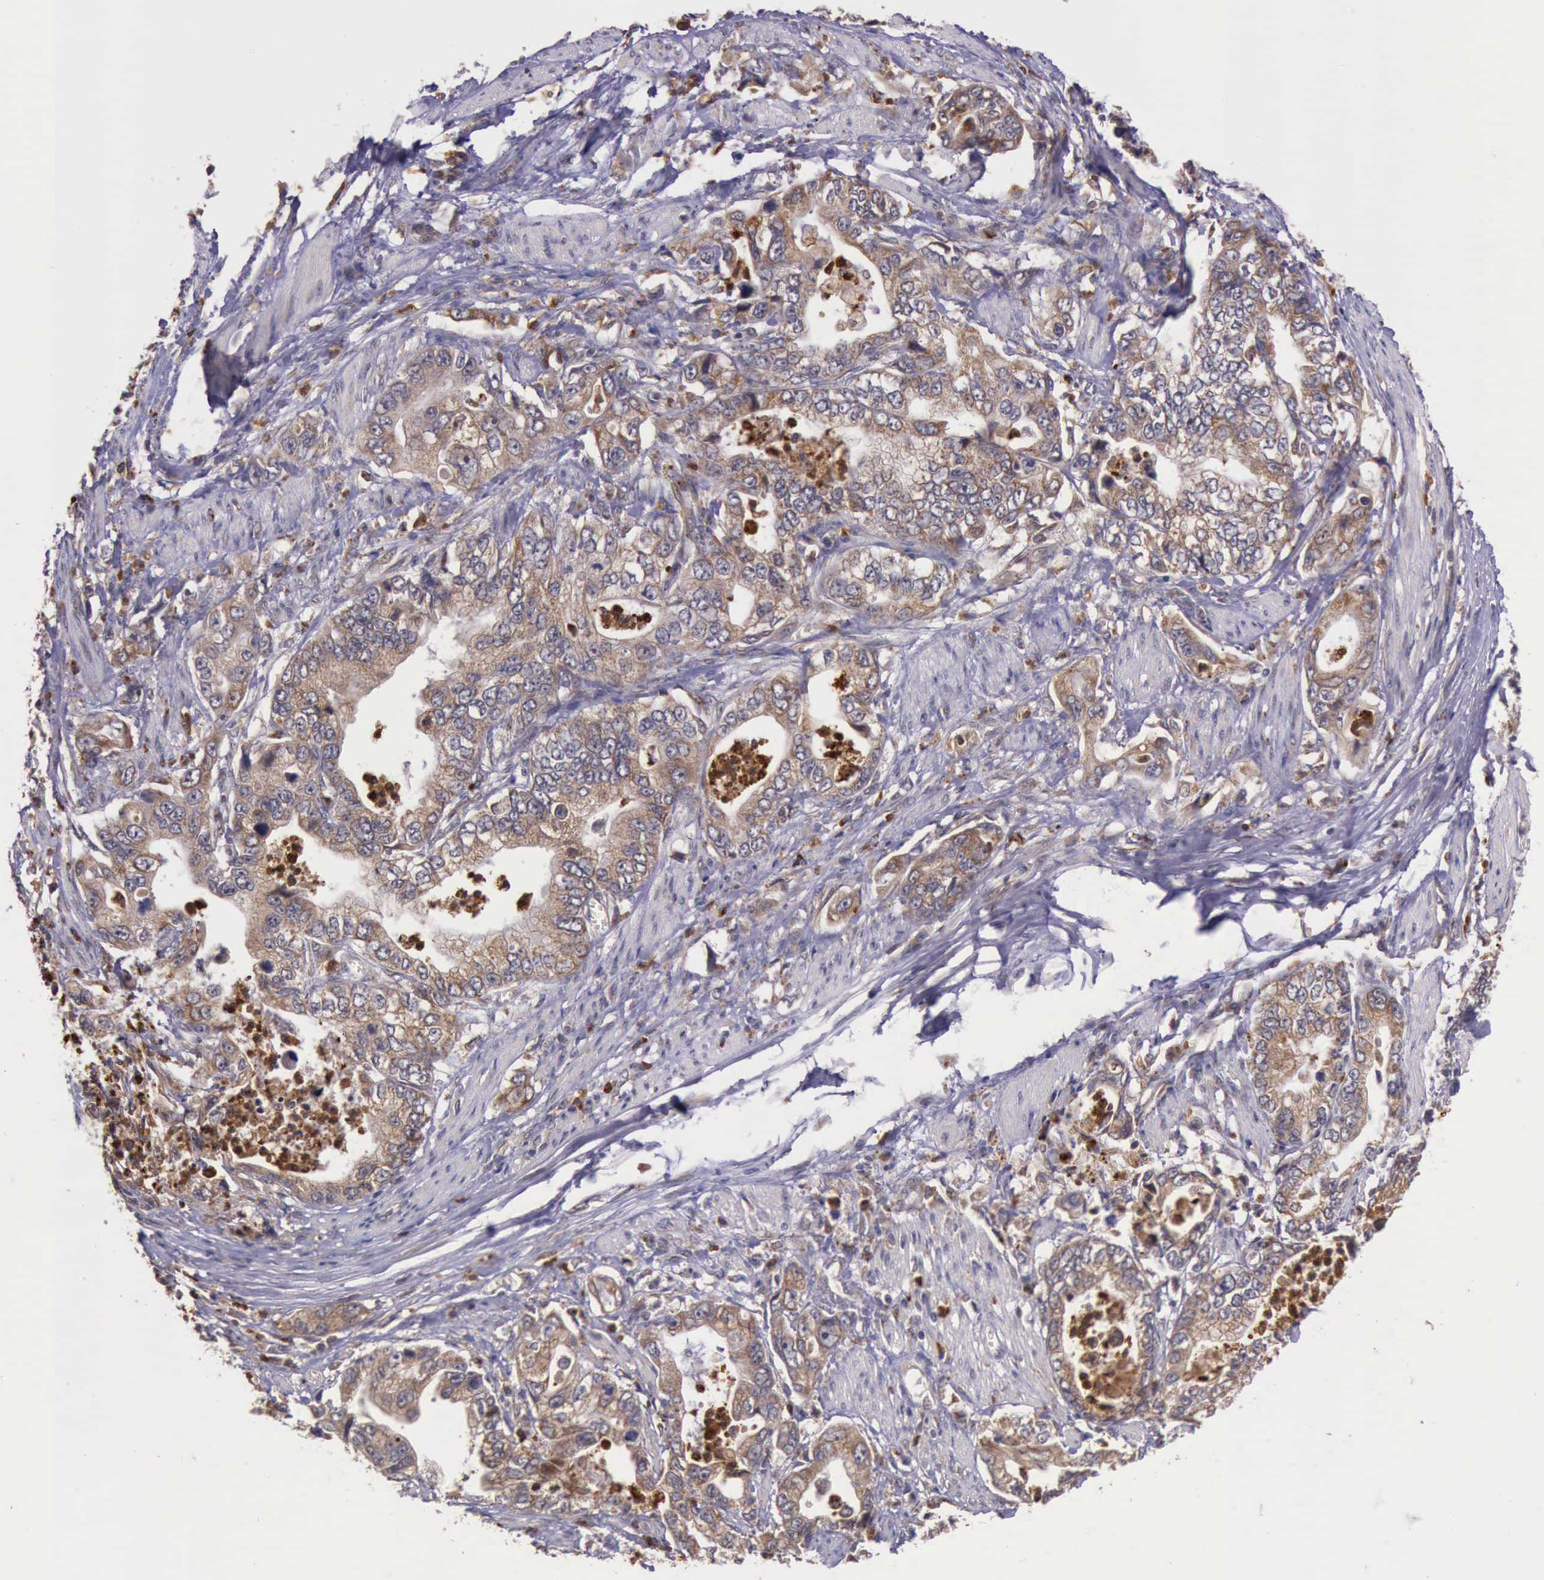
{"staining": {"intensity": "moderate", "quantity": ">75%", "location": "cytoplasmic/membranous"}, "tissue": "stomach cancer", "cell_type": "Tumor cells", "image_type": "cancer", "snomed": [{"axis": "morphology", "description": "Adenocarcinoma, NOS"}, {"axis": "topography", "description": "Pancreas"}, {"axis": "topography", "description": "Stomach, upper"}], "caption": "Tumor cells exhibit moderate cytoplasmic/membranous expression in approximately >75% of cells in stomach cancer.", "gene": "ARMCX3", "patient": {"sex": "male", "age": 77}}